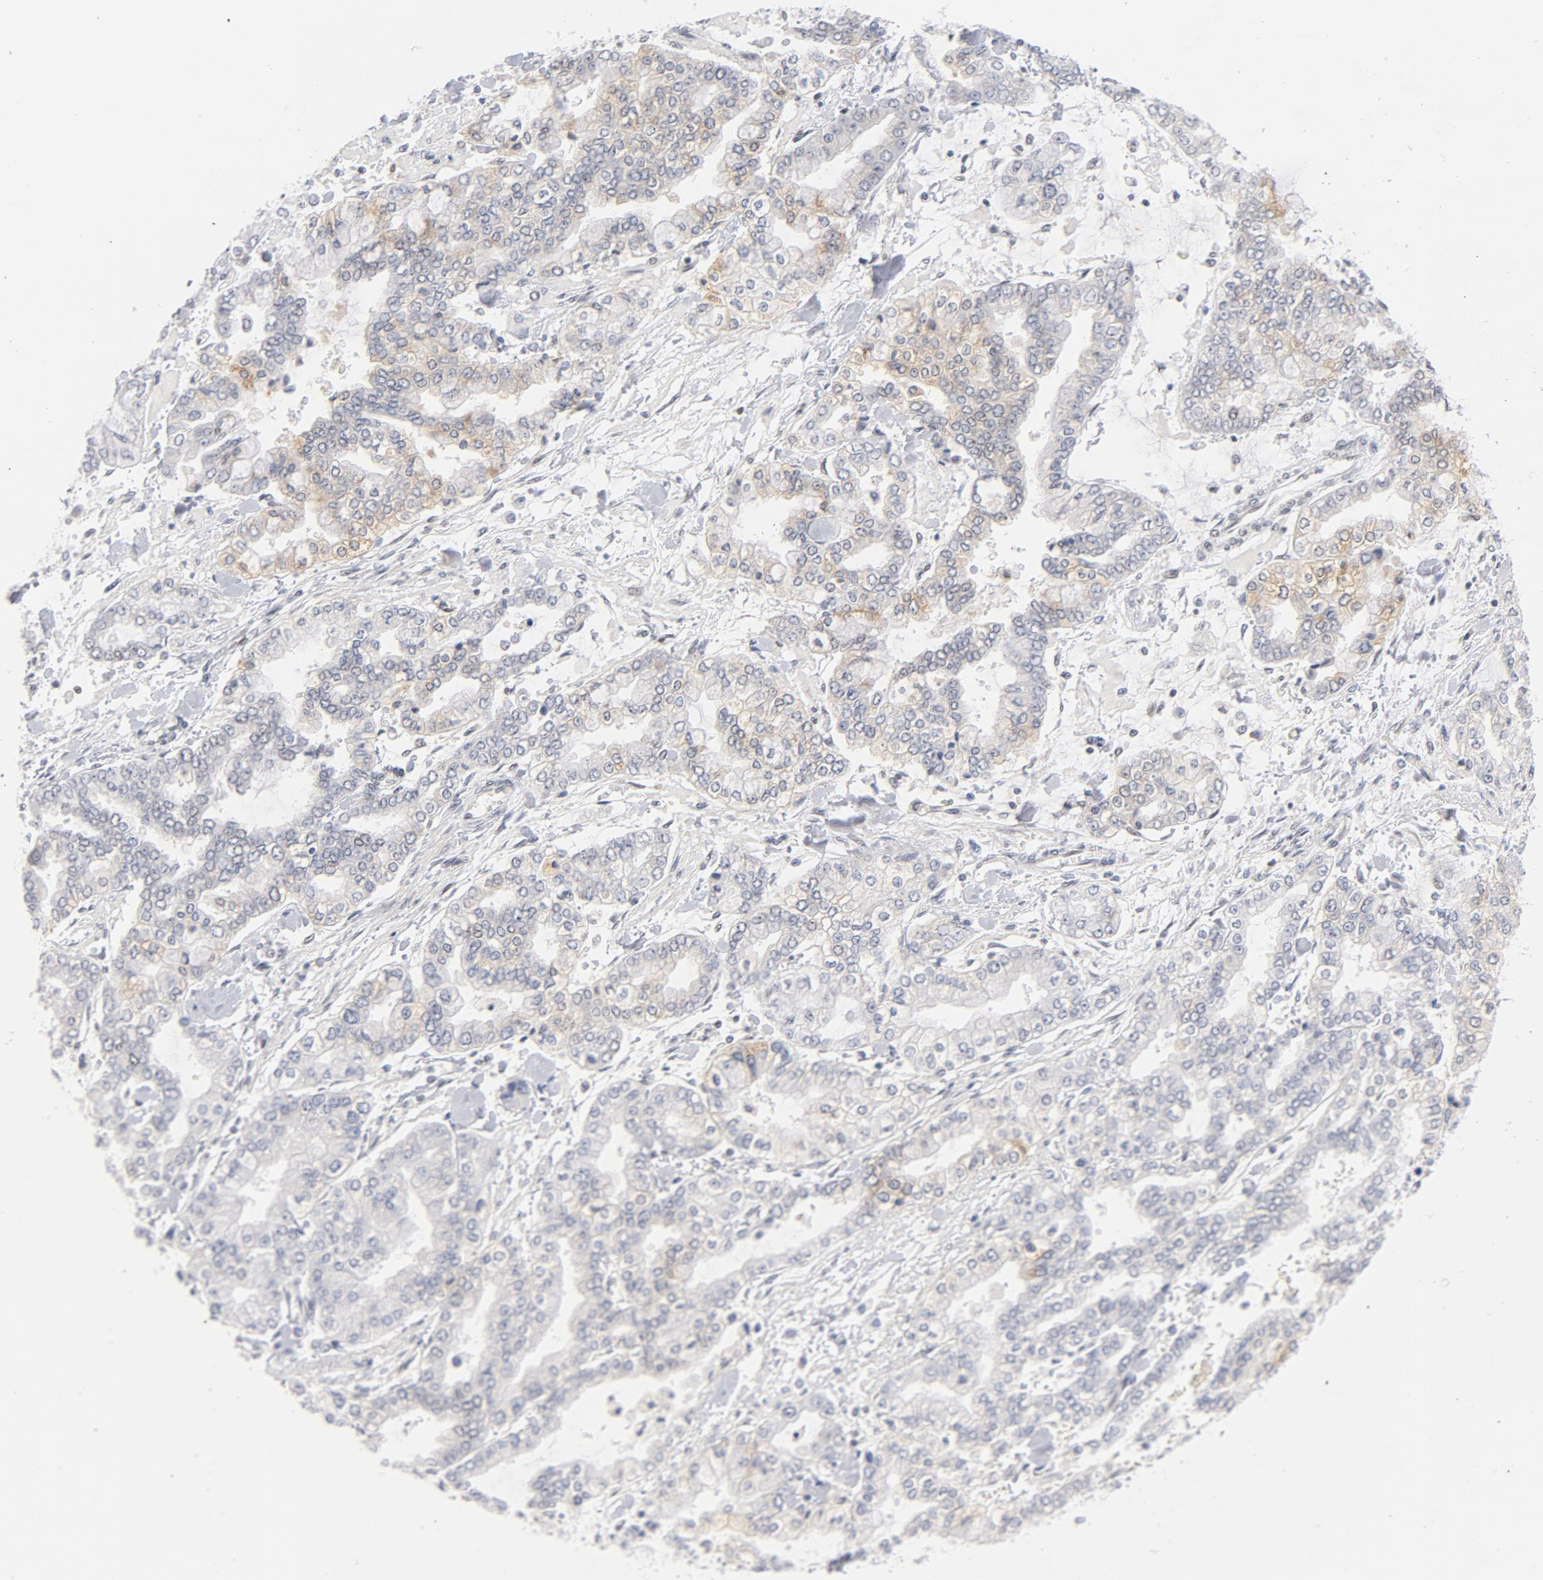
{"staining": {"intensity": "weak", "quantity": "<25%", "location": "cytoplasmic/membranous,nuclear"}, "tissue": "stomach cancer", "cell_type": "Tumor cells", "image_type": "cancer", "snomed": [{"axis": "morphology", "description": "Normal tissue, NOS"}, {"axis": "morphology", "description": "Adenocarcinoma, NOS"}, {"axis": "topography", "description": "Stomach, upper"}, {"axis": "topography", "description": "Stomach"}], "caption": "Protein analysis of adenocarcinoma (stomach) exhibits no significant staining in tumor cells.", "gene": "BAP1", "patient": {"sex": "male", "age": 76}}